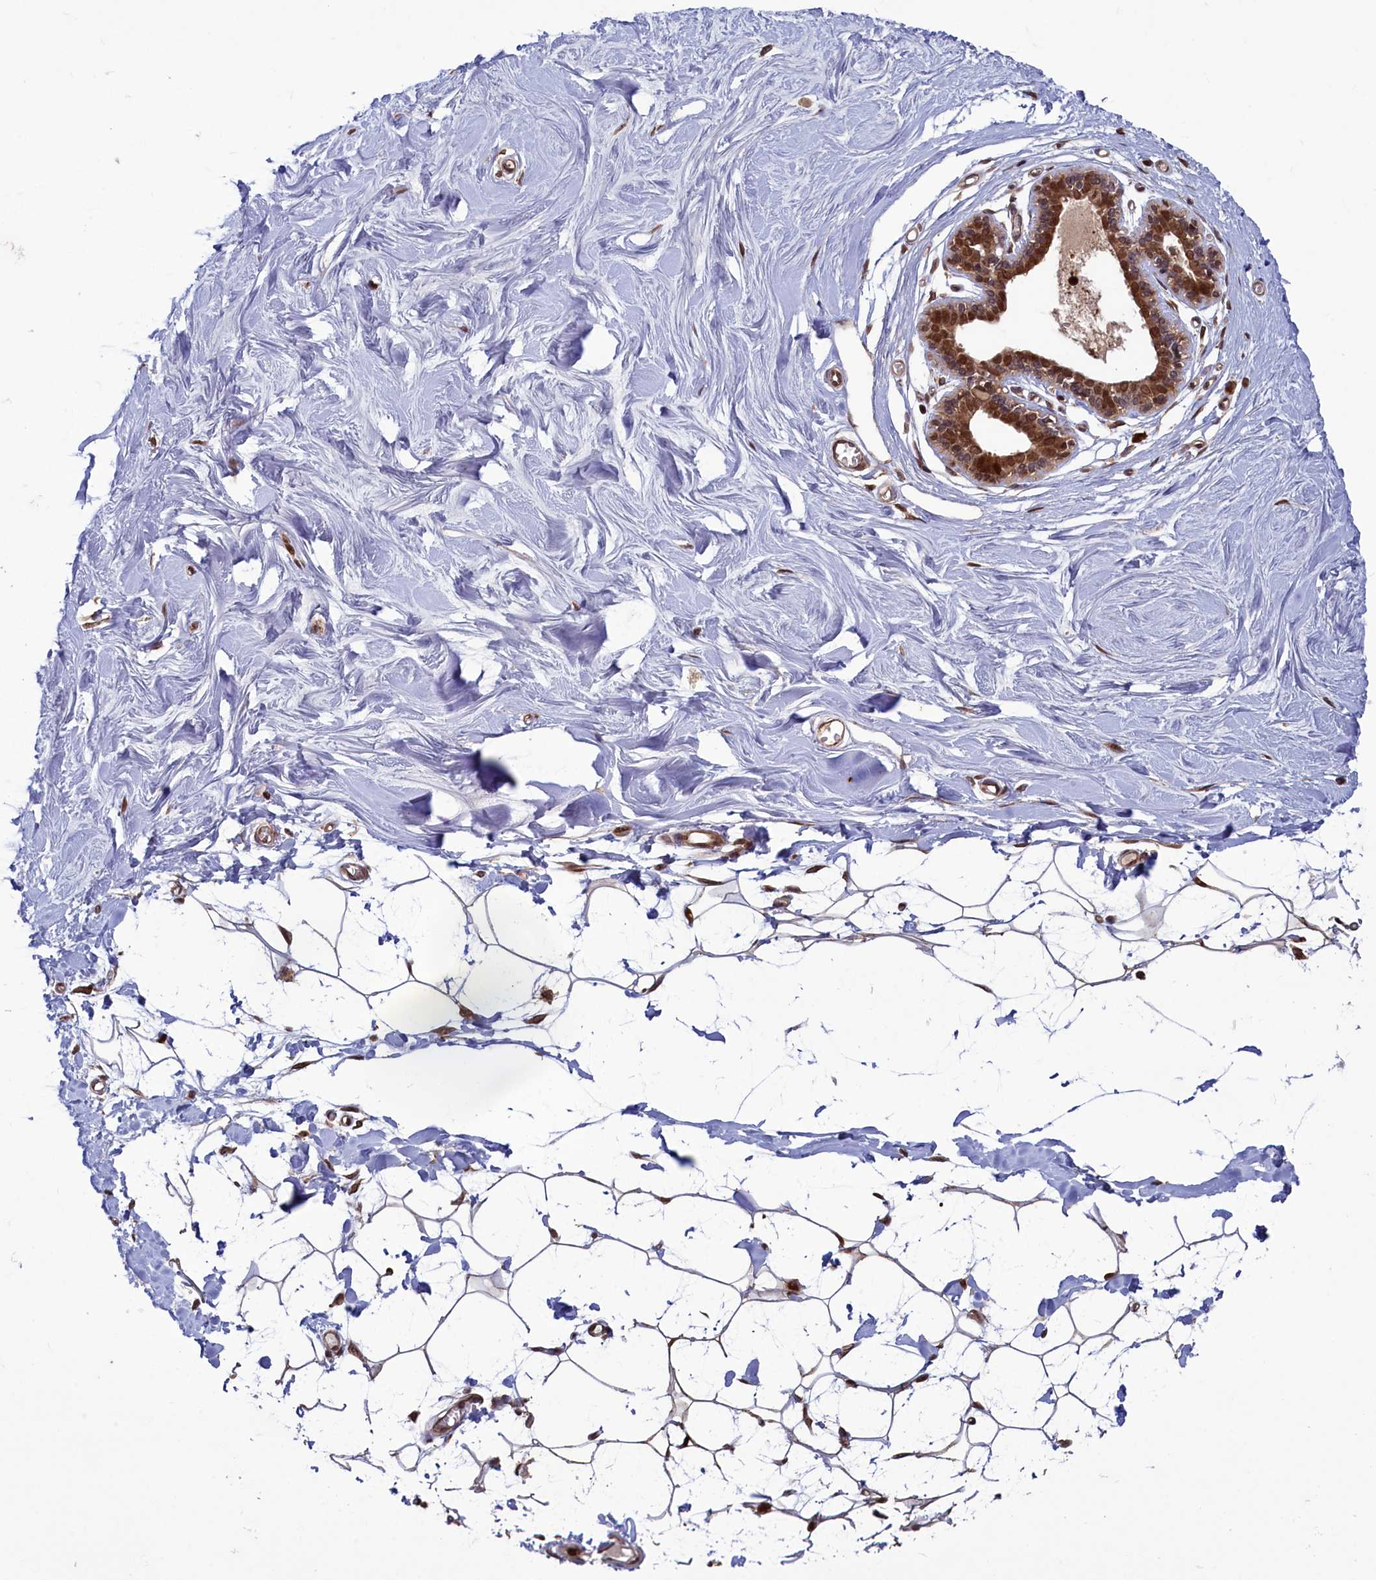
{"staining": {"intensity": "moderate", "quantity": ">75%", "location": "cytoplasmic/membranous,nuclear"}, "tissue": "breast", "cell_type": "Adipocytes", "image_type": "normal", "snomed": [{"axis": "morphology", "description": "Normal tissue, NOS"}, {"axis": "topography", "description": "Breast"}], "caption": "The photomicrograph shows staining of normal breast, revealing moderate cytoplasmic/membranous,nuclear protein positivity (brown color) within adipocytes. (Brightfield microscopy of DAB IHC at high magnification).", "gene": "NAE1", "patient": {"sex": "female", "age": 27}}